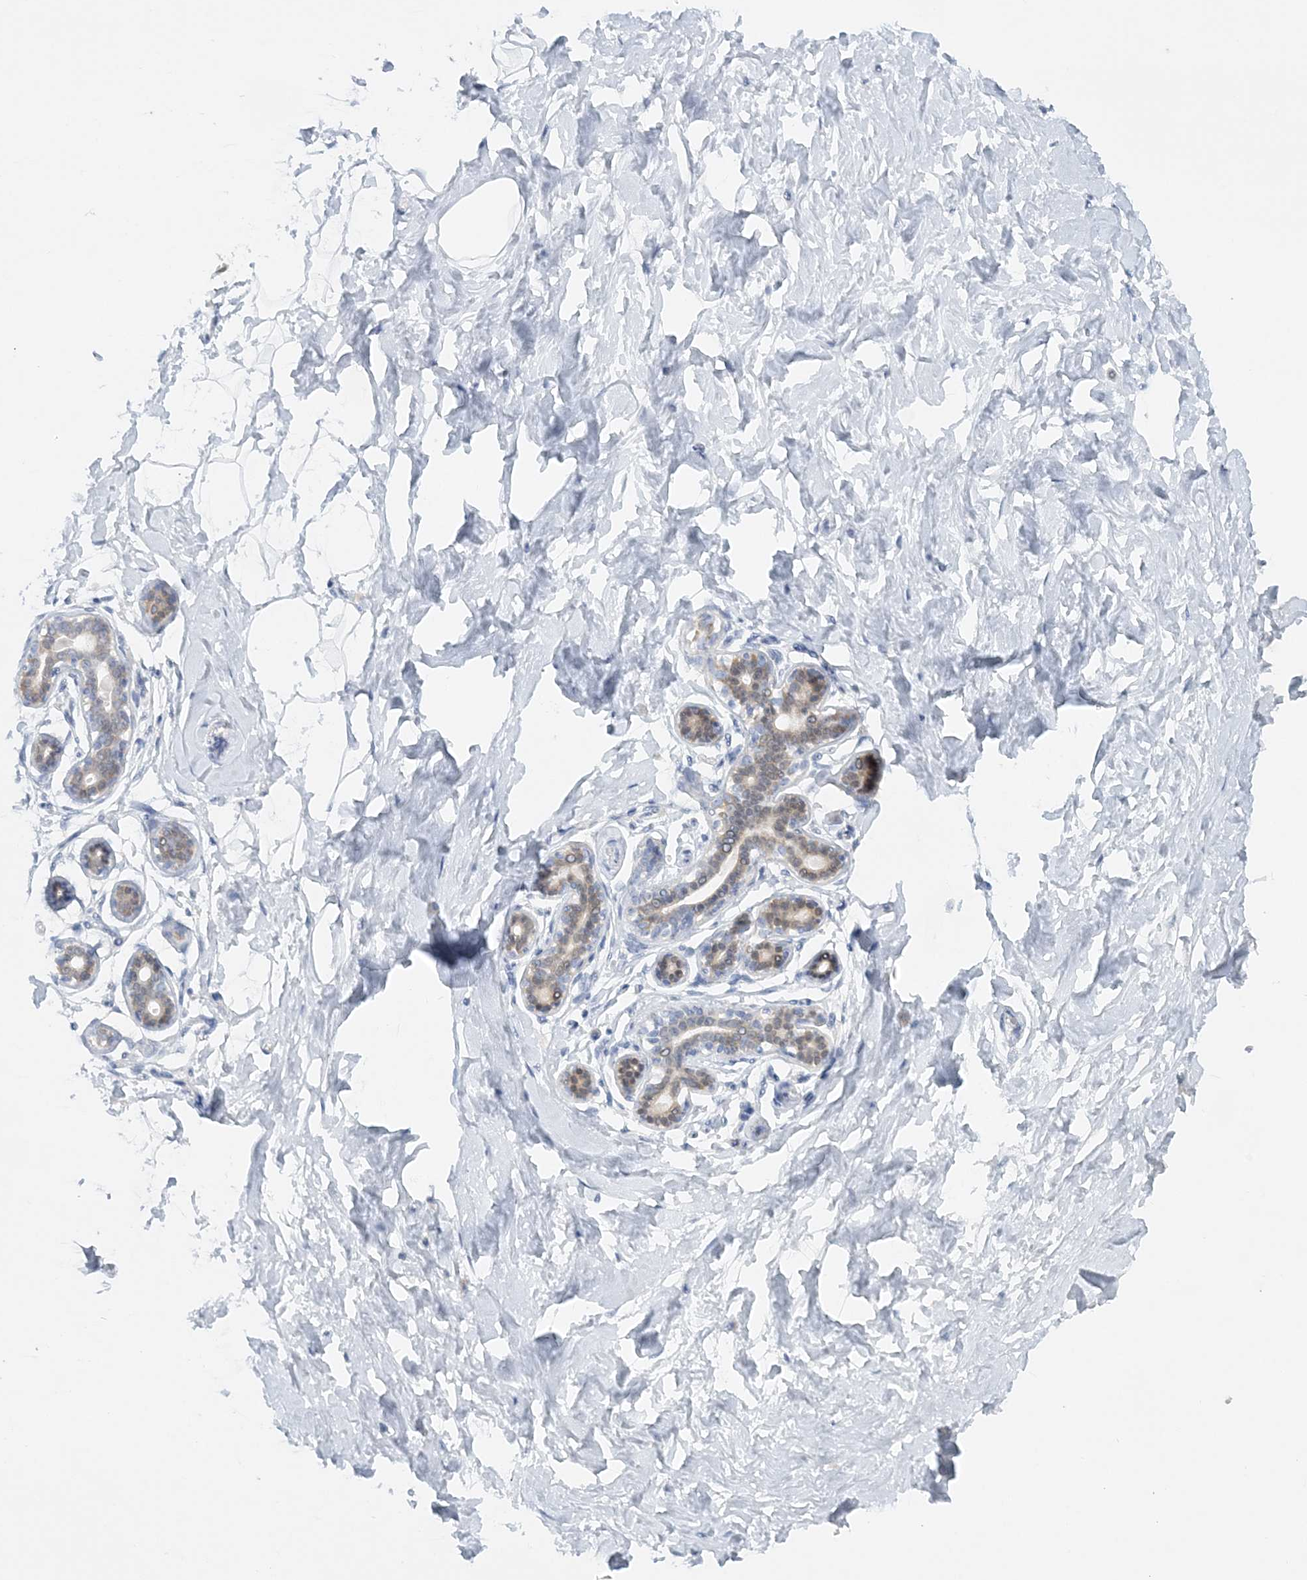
{"staining": {"intensity": "negative", "quantity": "none", "location": "none"}, "tissue": "breast", "cell_type": "Adipocytes", "image_type": "normal", "snomed": [{"axis": "morphology", "description": "Normal tissue, NOS"}, {"axis": "morphology", "description": "Adenoma, NOS"}, {"axis": "topography", "description": "Breast"}], "caption": "Immunohistochemical staining of benign human breast shows no significant positivity in adipocytes.", "gene": "ENSG00000288637", "patient": {"sex": "female", "age": 23}}